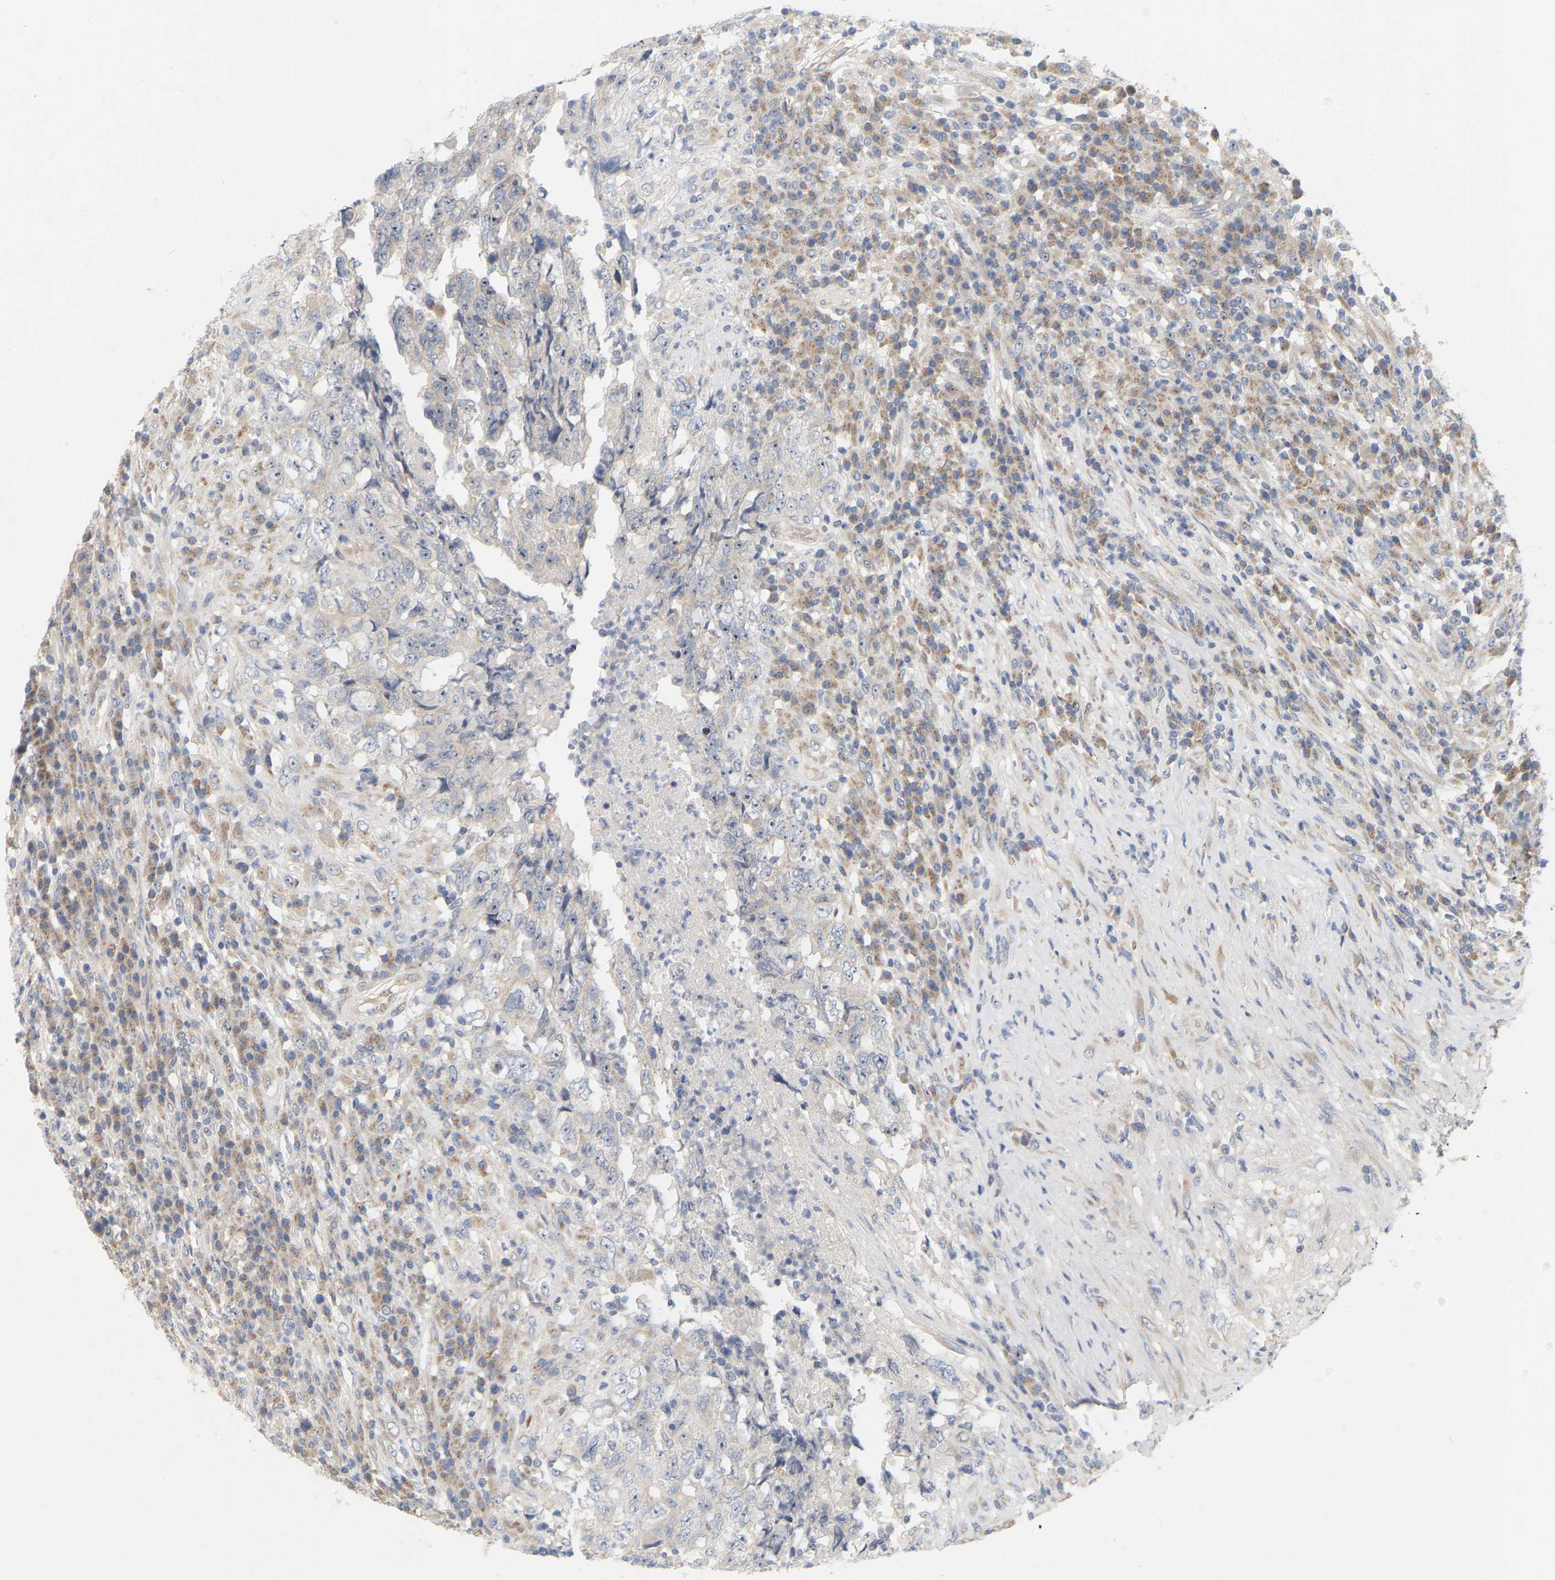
{"staining": {"intensity": "weak", "quantity": "<25%", "location": "nuclear"}, "tissue": "testis cancer", "cell_type": "Tumor cells", "image_type": "cancer", "snomed": [{"axis": "morphology", "description": "Necrosis, NOS"}, {"axis": "morphology", "description": "Carcinoma, Embryonal, NOS"}, {"axis": "topography", "description": "Testis"}], "caption": "This is an immunohistochemistry (IHC) histopathology image of human testis cancer (embryonal carcinoma). There is no expression in tumor cells.", "gene": "MINDY4", "patient": {"sex": "male", "age": 19}}